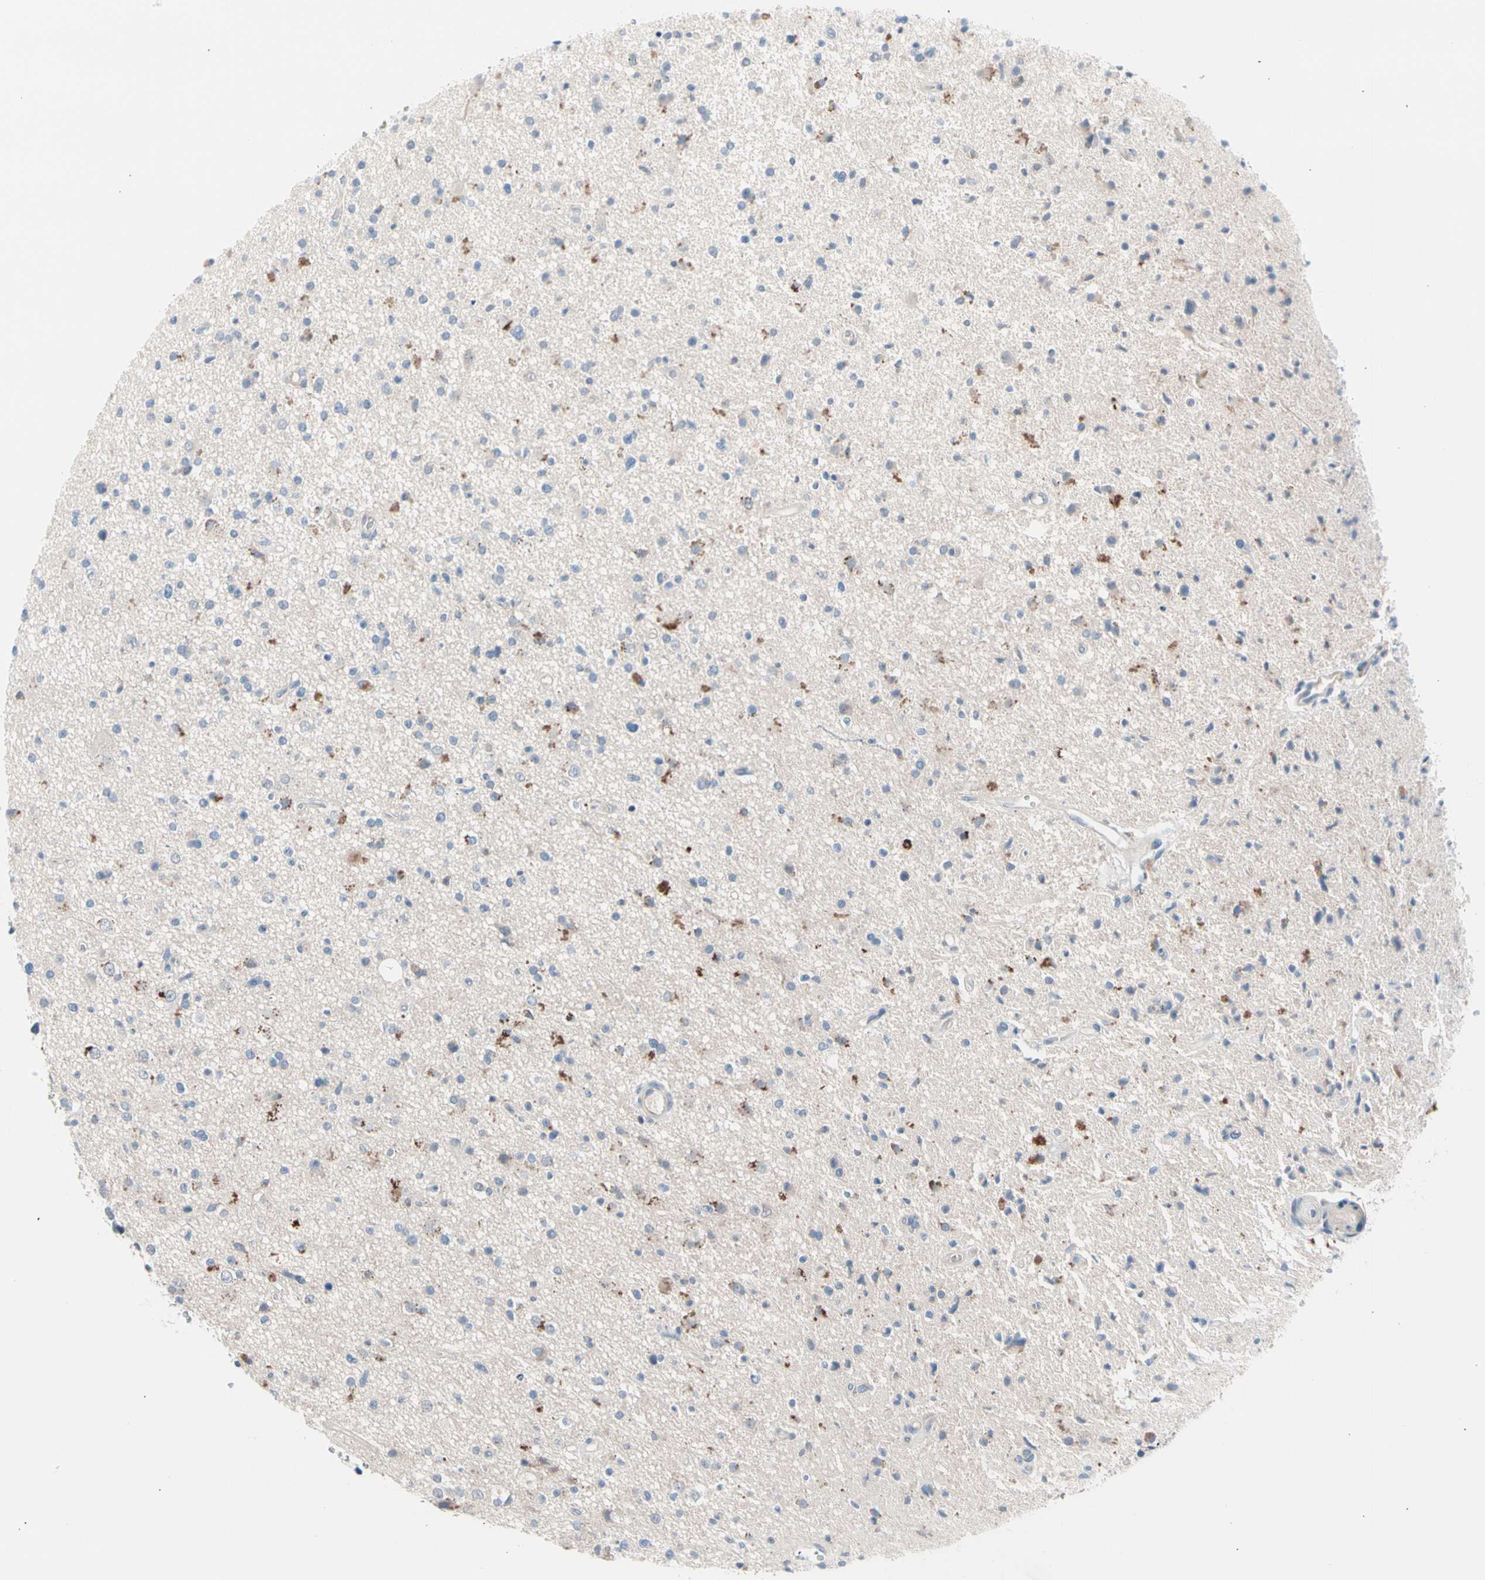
{"staining": {"intensity": "moderate", "quantity": "<25%", "location": "cytoplasmic/membranous"}, "tissue": "glioma", "cell_type": "Tumor cells", "image_type": "cancer", "snomed": [{"axis": "morphology", "description": "Glioma, malignant, High grade"}, {"axis": "topography", "description": "Brain"}], "caption": "Immunohistochemical staining of glioma exhibits low levels of moderate cytoplasmic/membranous protein positivity in about <25% of tumor cells.", "gene": "CASQ1", "patient": {"sex": "male", "age": 33}}